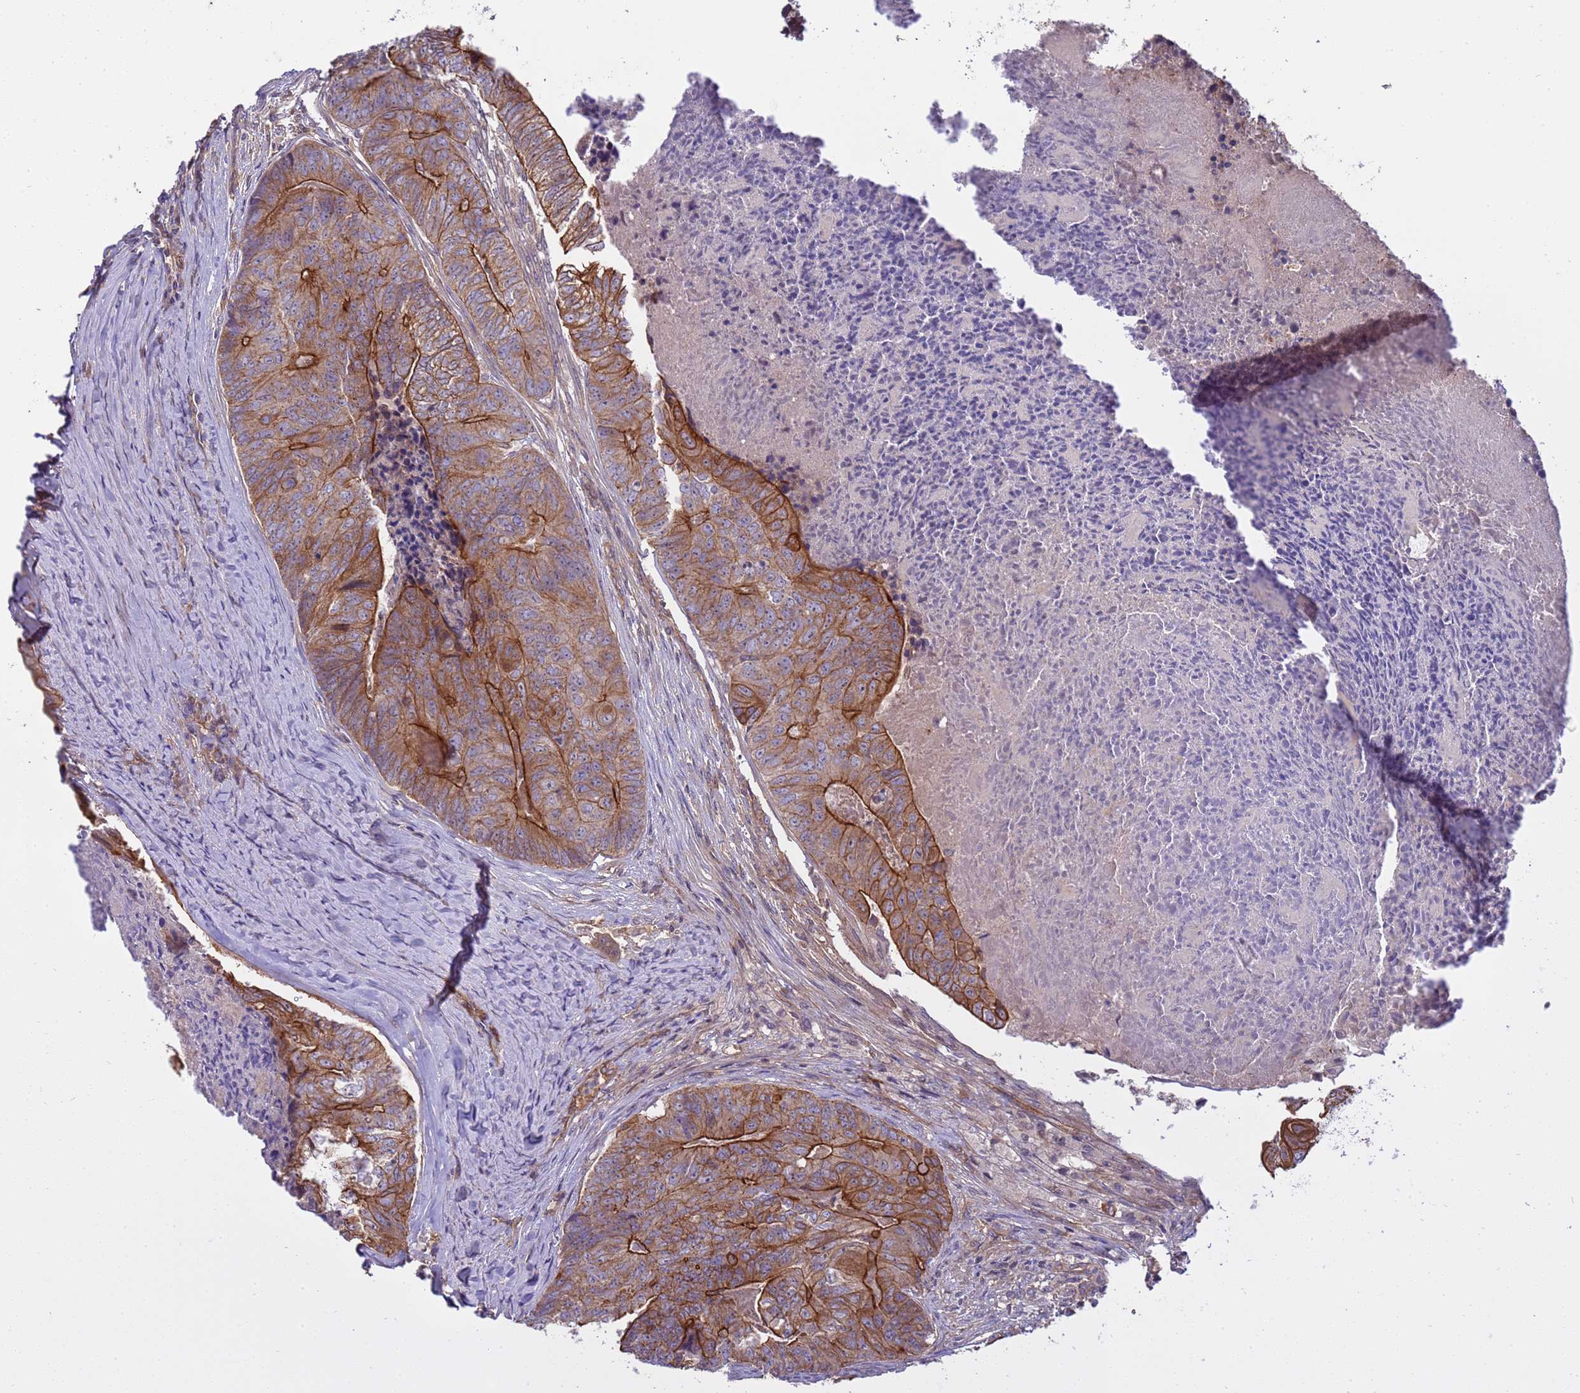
{"staining": {"intensity": "strong", "quantity": ">75%", "location": "cytoplasmic/membranous"}, "tissue": "colorectal cancer", "cell_type": "Tumor cells", "image_type": "cancer", "snomed": [{"axis": "morphology", "description": "Adenocarcinoma, NOS"}, {"axis": "topography", "description": "Colon"}], "caption": "A high amount of strong cytoplasmic/membranous expression is identified in about >75% of tumor cells in colorectal cancer tissue. (DAB (3,3'-diaminobenzidine) IHC, brown staining for protein, blue staining for nuclei).", "gene": "SMCO3", "patient": {"sex": "female", "age": 67}}